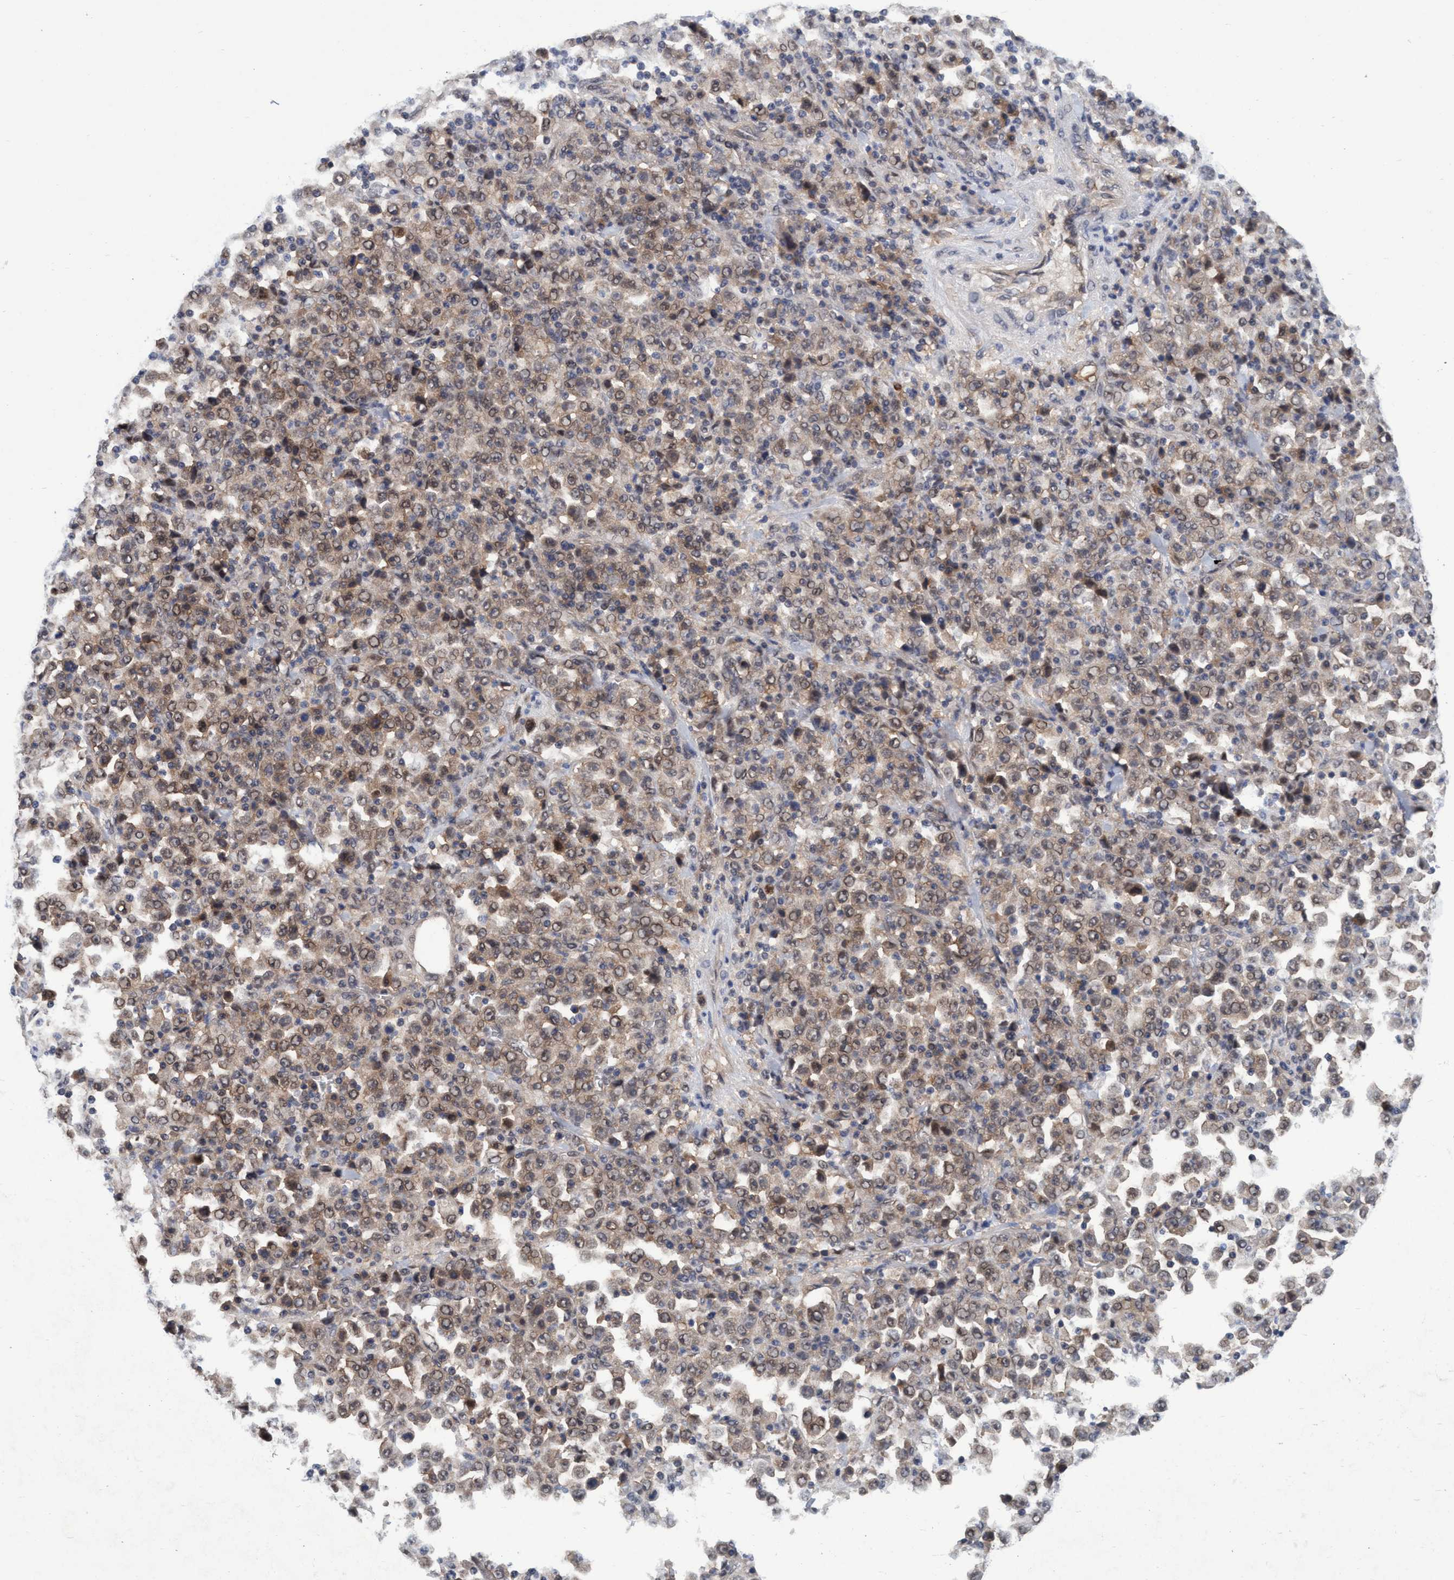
{"staining": {"intensity": "weak", "quantity": ">75%", "location": "cytoplasmic/membranous"}, "tissue": "stomach cancer", "cell_type": "Tumor cells", "image_type": "cancer", "snomed": [{"axis": "morphology", "description": "Normal tissue, NOS"}, {"axis": "morphology", "description": "Adenocarcinoma, NOS"}, {"axis": "topography", "description": "Stomach, upper"}, {"axis": "topography", "description": "Stomach"}], "caption": "Approximately >75% of tumor cells in stomach cancer reveal weak cytoplasmic/membranous protein expression as visualized by brown immunohistochemical staining.", "gene": "PSMD12", "patient": {"sex": "male", "age": 59}}